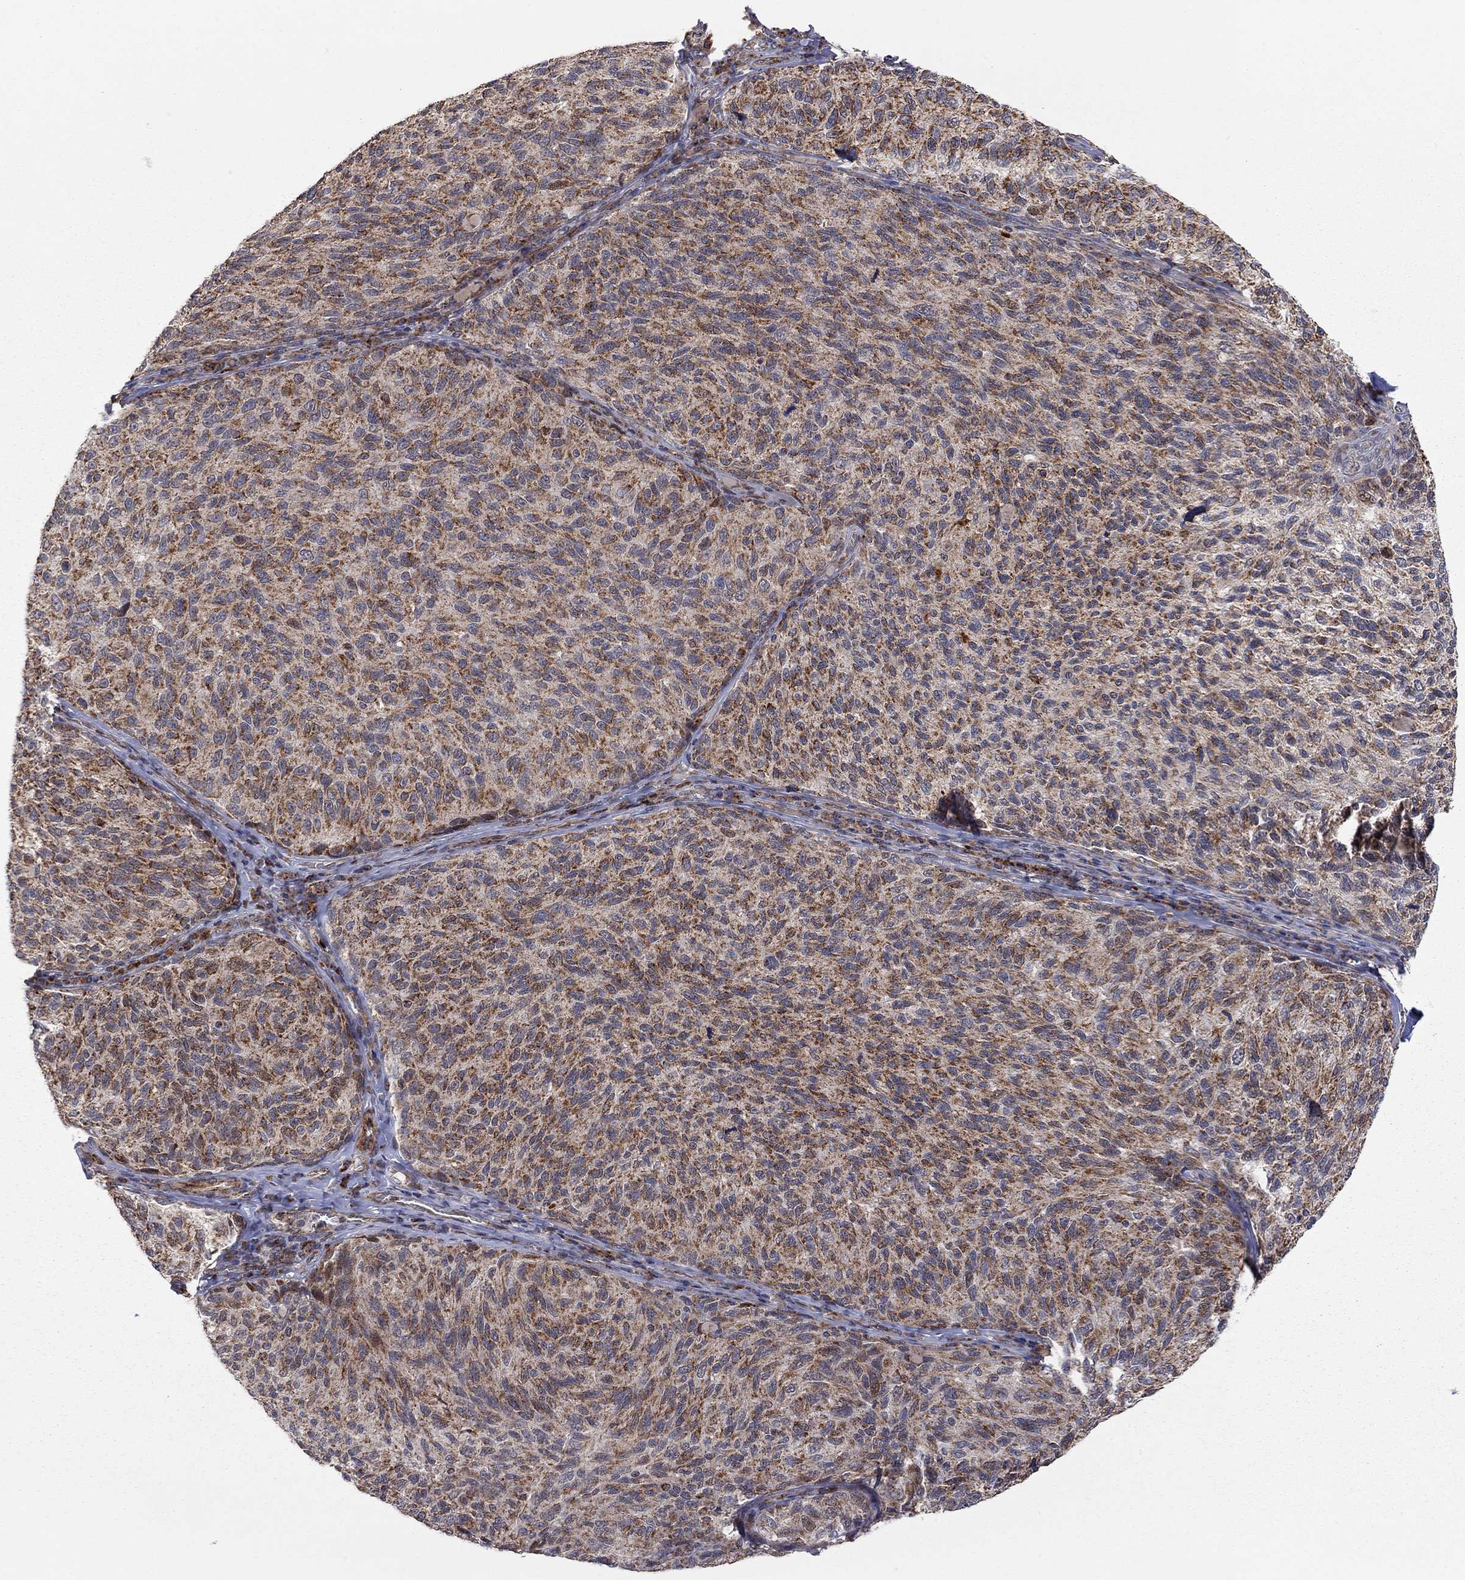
{"staining": {"intensity": "moderate", "quantity": ">75%", "location": "cytoplasmic/membranous"}, "tissue": "melanoma", "cell_type": "Tumor cells", "image_type": "cancer", "snomed": [{"axis": "morphology", "description": "Malignant melanoma, NOS"}, {"axis": "topography", "description": "Skin"}], "caption": "The image displays immunohistochemical staining of melanoma. There is moderate cytoplasmic/membranous expression is appreciated in about >75% of tumor cells.", "gene": "IDS", "patient": {"sex": "female", "age": 73}}